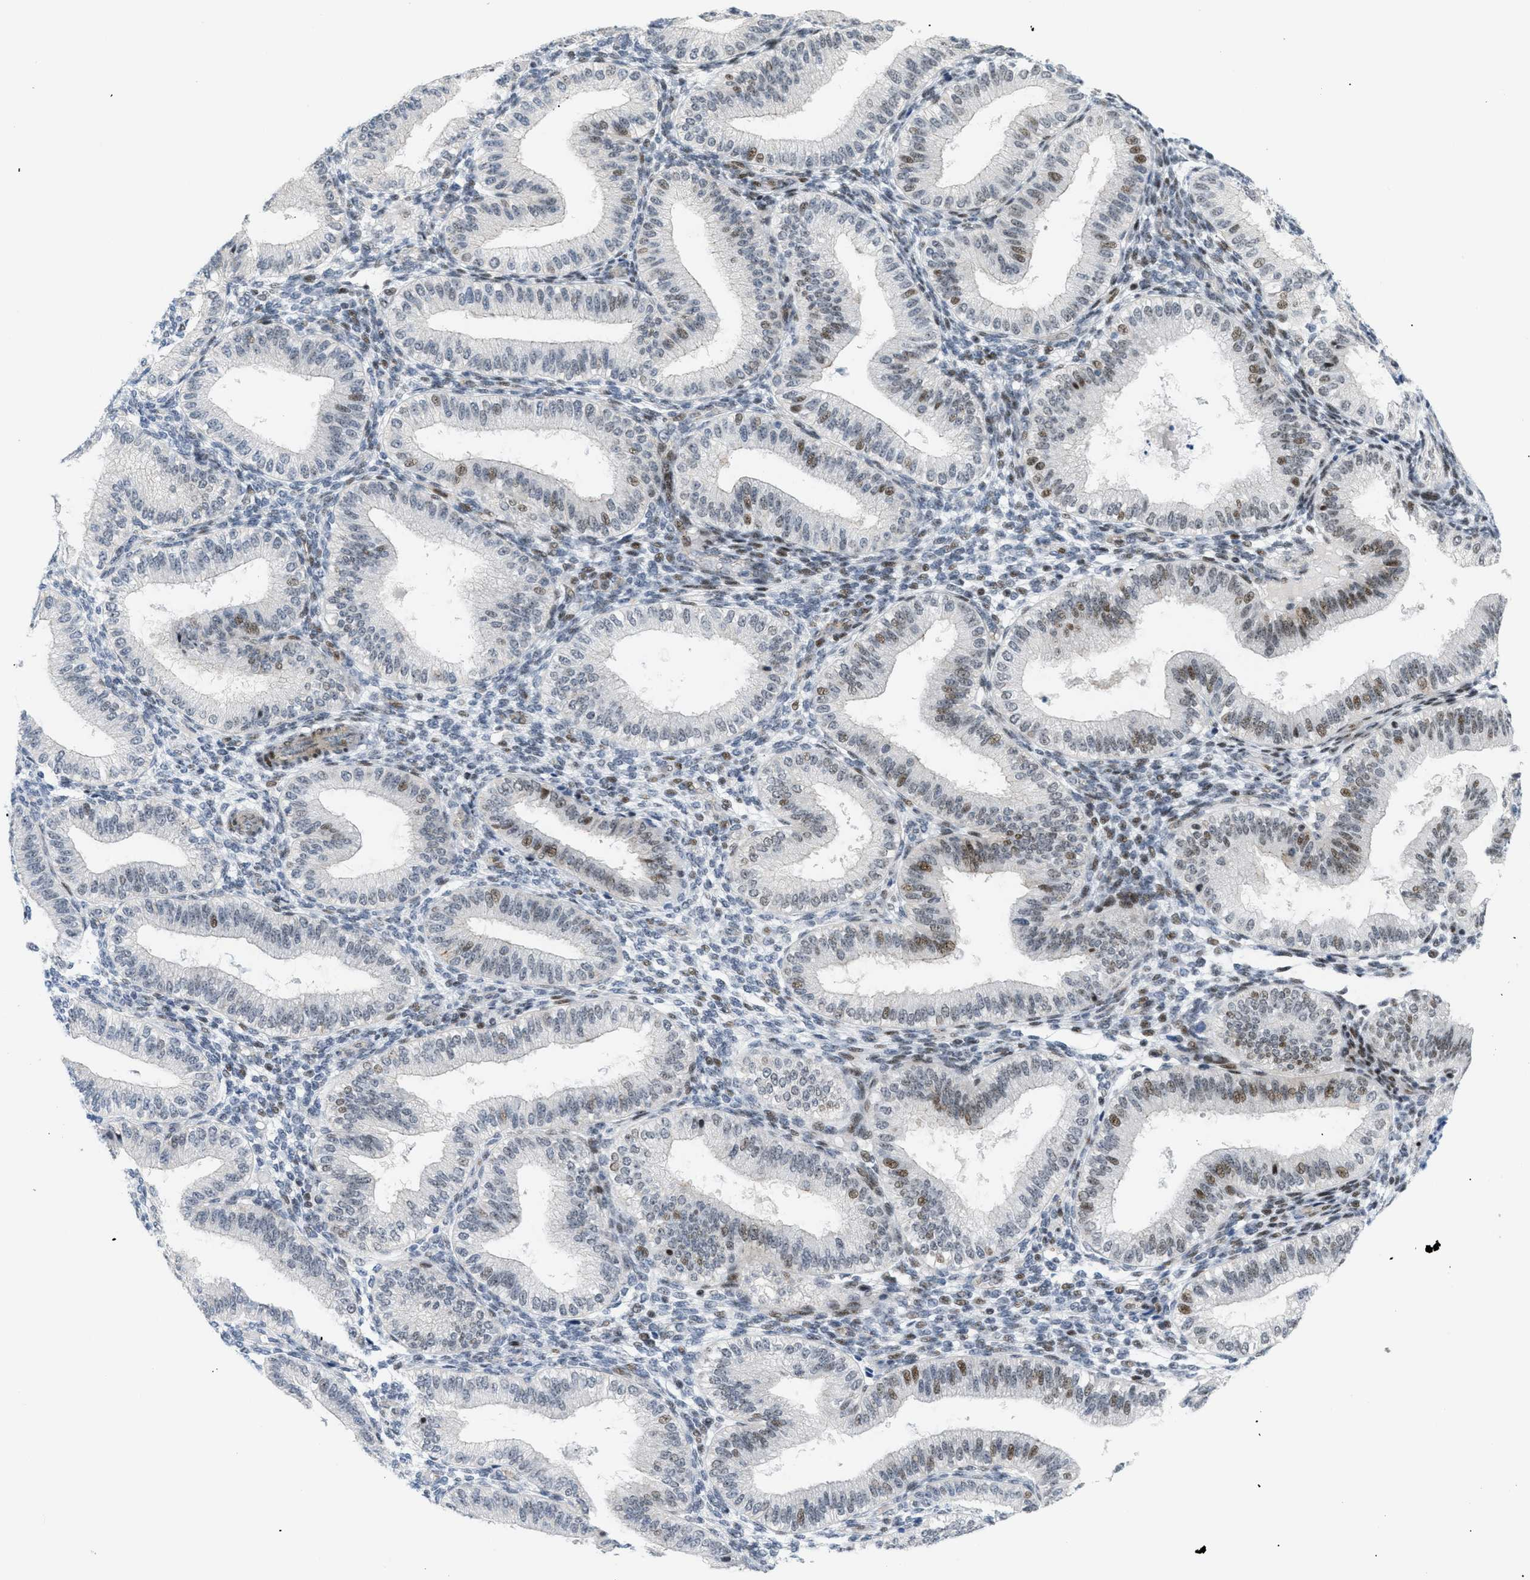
{"staining": {"intensity": "moderate", "quantity": "<25%", "location": "nuclear"}, "tissue": "endometrium", "cell_type": "Cells in endometrial stroma", "image_type": "normal", "snomed": [{"axis": "morphology", "description": "Normal tissue, NOS"}, {"axis": "topography", "description": "Endometrium"}], "caption": "High-power microscopy captured an IHC micrograph of unremarkable endometrium, revealing moderate nuclear positivity in approximately <25% of cells in endometrial stroma.", "gene": "MED1", "patient": {"sex": "female", "age": 39}}